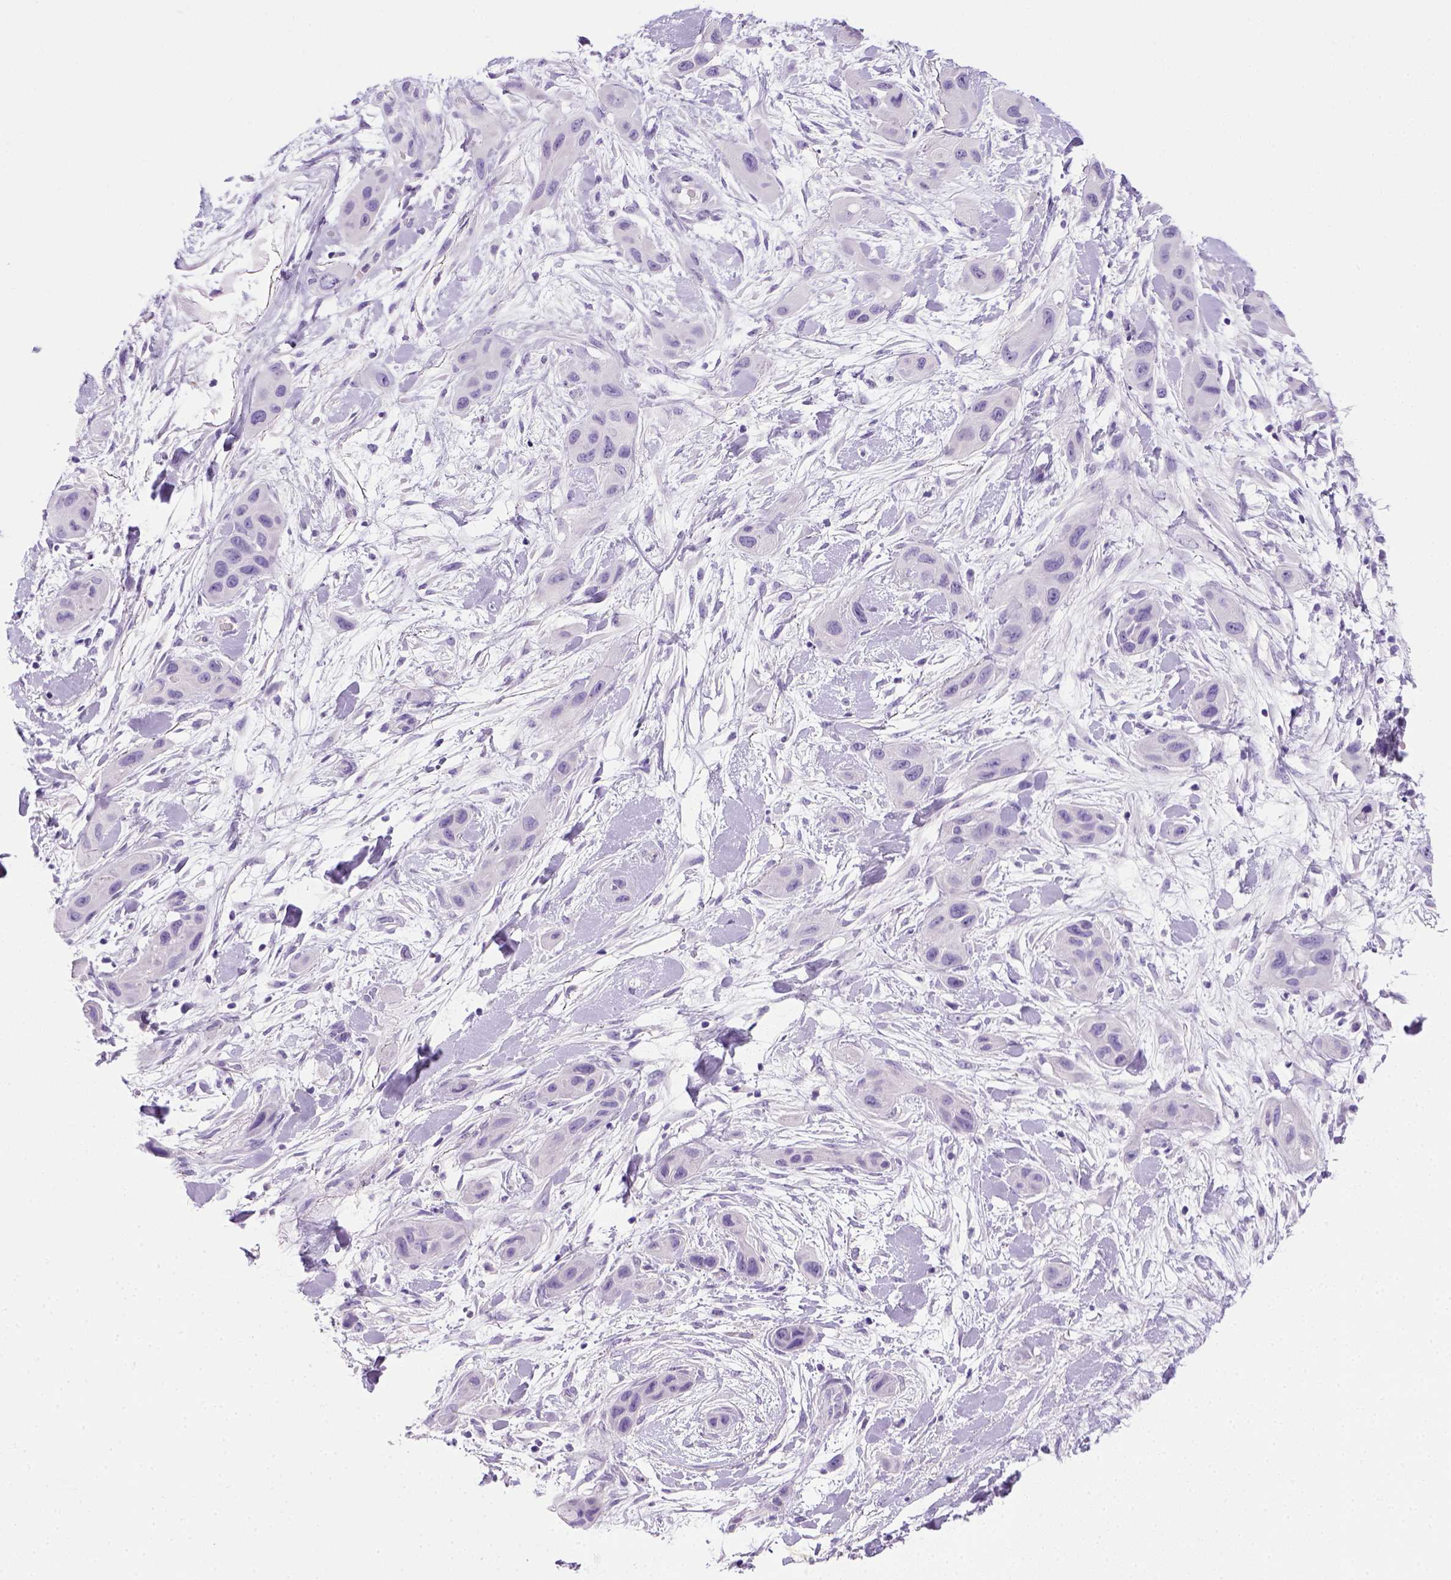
{"staining": {"intensity": "negative", "quantity": "none", "location": "none"}, "tissue": "skin cancer", "cell_type": "Tumor cells", "image_type": "cancer", "snomed": [{"axis": "morphology", "description": "Squamous cell carcinoma, NOS"}, {"axis": "topography", "description": "Skin"}], "caption": "Protein analysis of skin cancer reveals no significant staining in tumor cells.", "gene": "KRT71", "patient": {"sex": "male", "age": 79}}